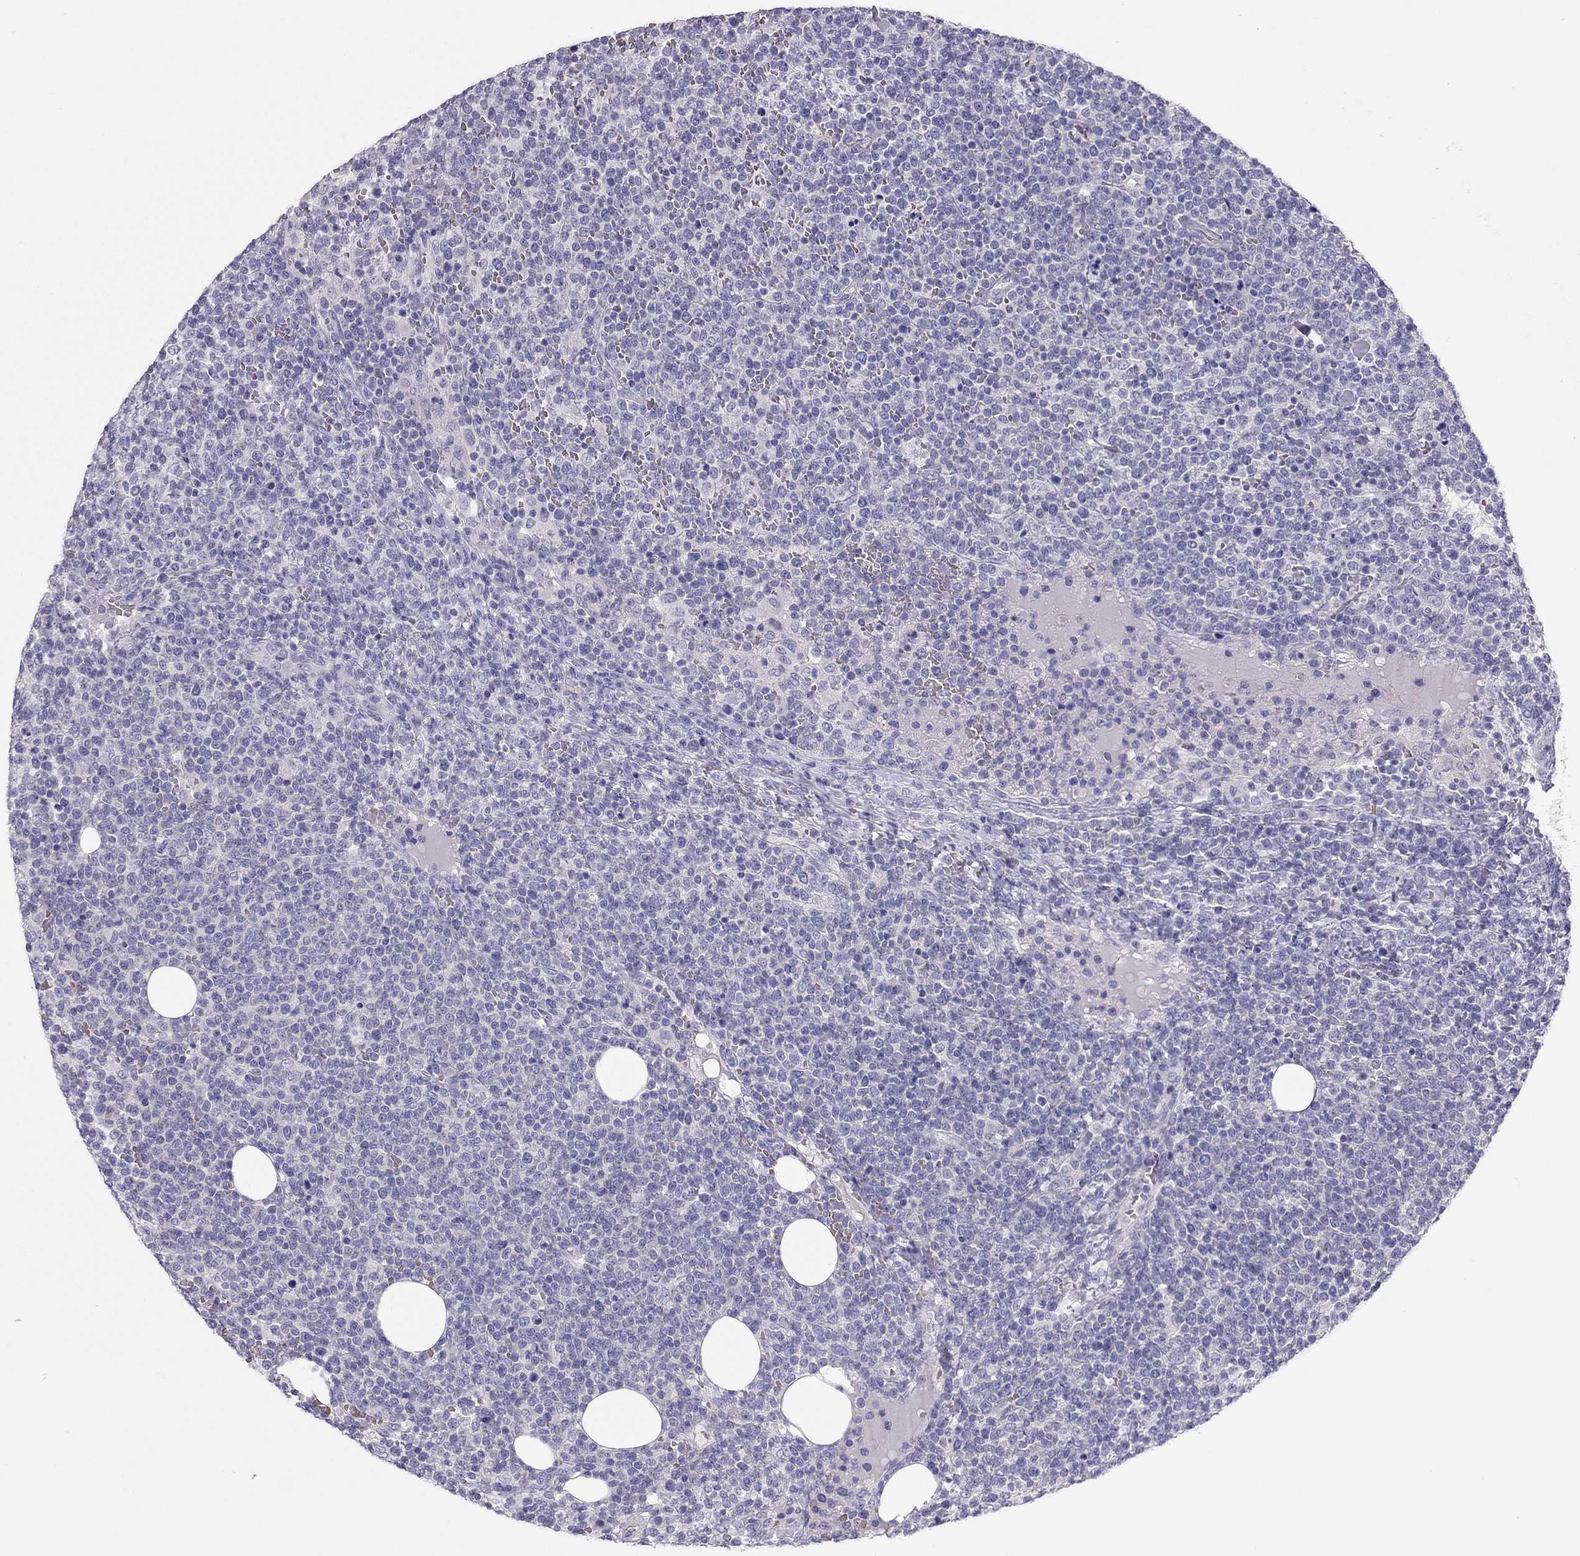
{"staining": {"intensity": "negative", "quantity": "none", "location": "none"}, "tissue": "lymphoma", "cell_type": "Tumor cells", "image_type": "cancer", "snomed": [{"axis": "morphology", "description": "Malignant lymphoma, non-Hodgkin's type, High grade"}, {"axis": "topography", "description": "Lymph node"}], "caption": "Protein analysis of lymphoma exhibits no significant staining in tumor cells.", "gene": "RSPH14", "patient": {"sex": "male", "age": 61}}